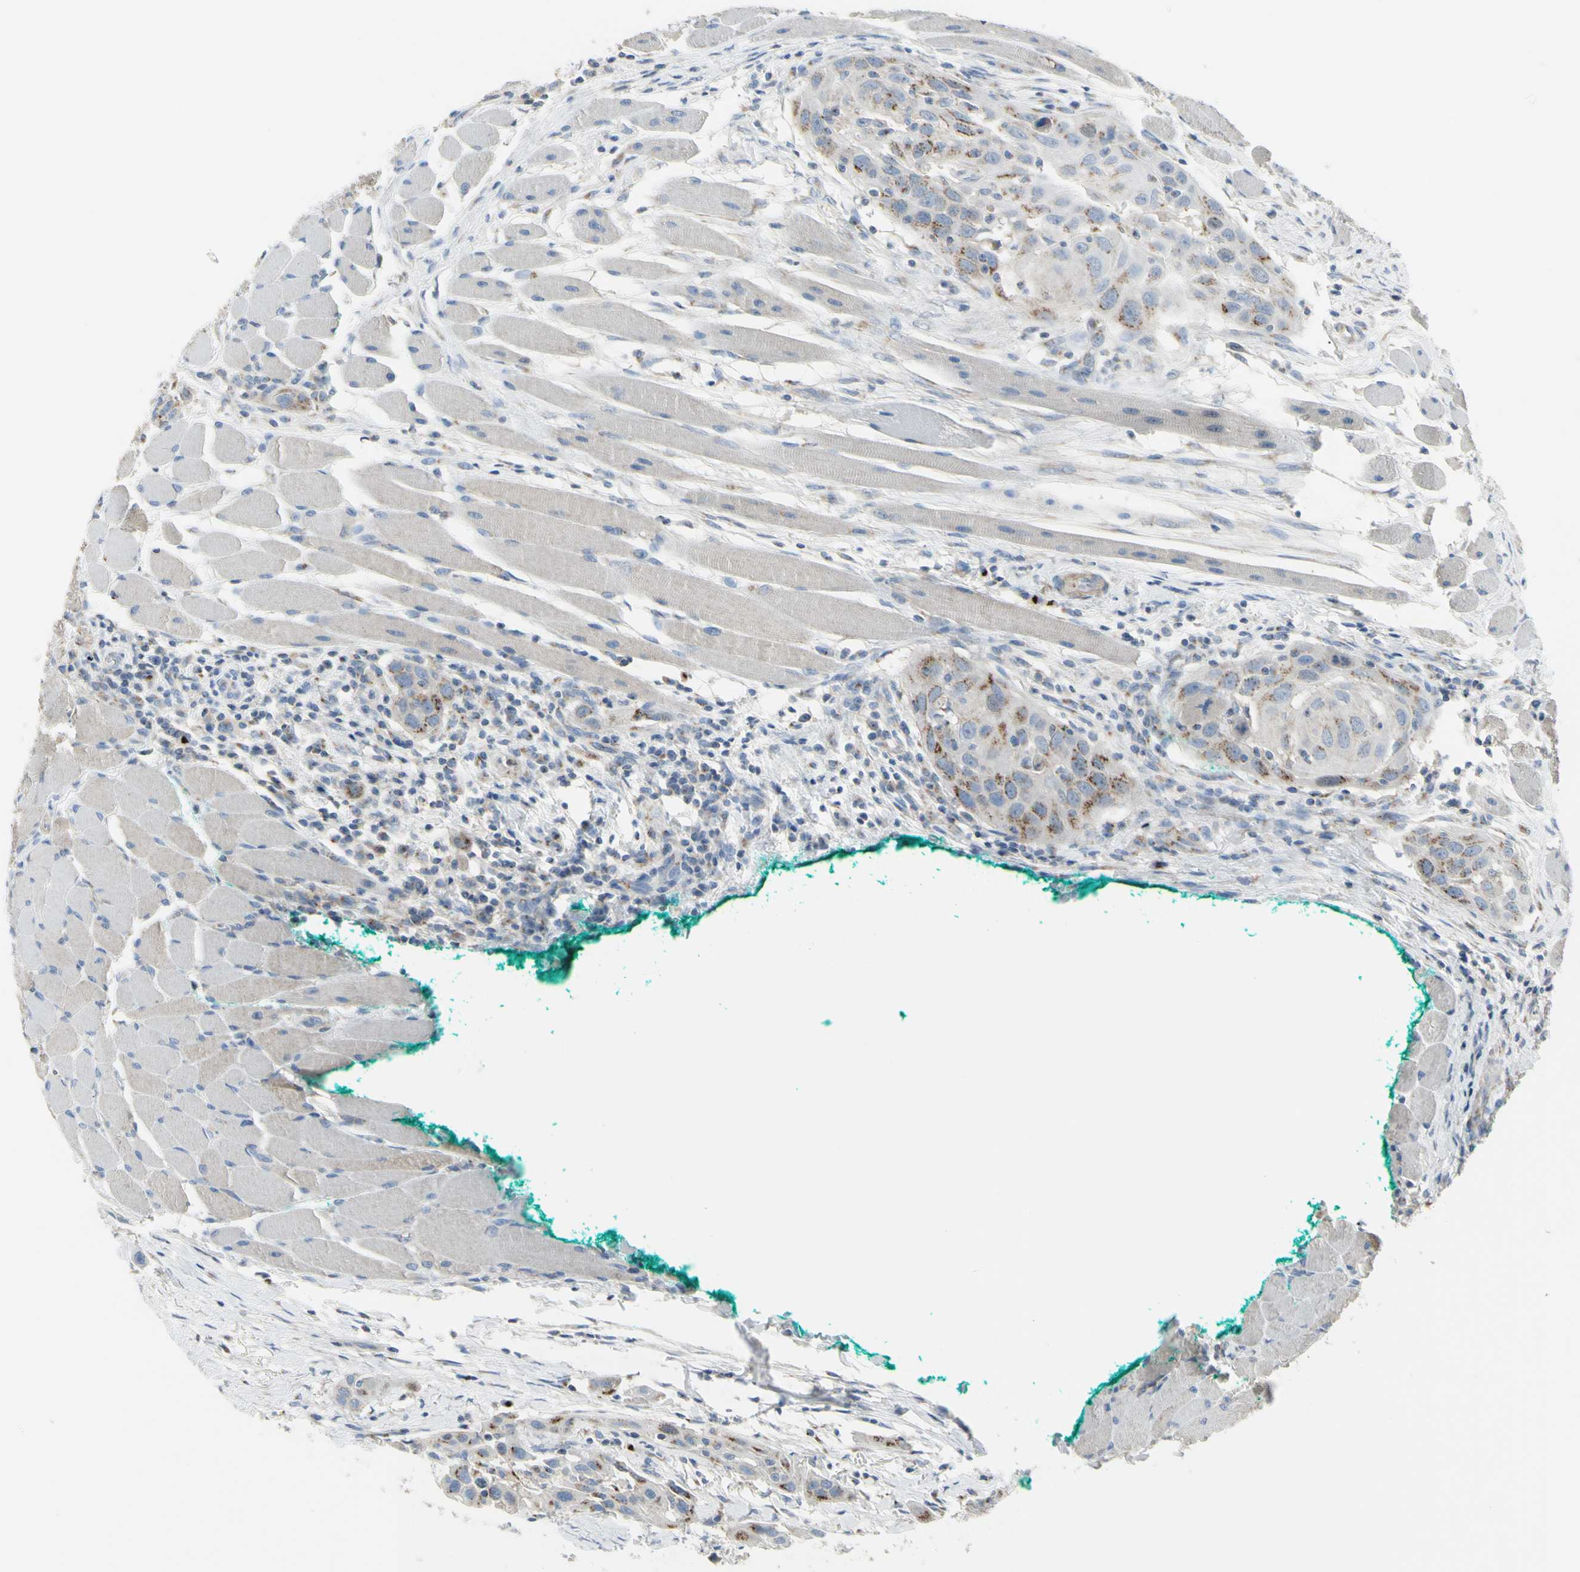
{"staining": {"intensity": "moderate", "quantity": ">75%", "location": "cytoplasmic/membranous"}, "tissue": "head and neck cancer", "cell_type": "Tumor cells", "image_type": "cancer", "snomed": [{"axis": "morphology", "description": "Squamous cell carcinoma, NOS"}, {"axis": "topography", "description": "Oral tissue"}, {"axis": "topography", "description": "Head-Neck"}], "caption": "Tumor cells show moderate cytoplasmic/membranous expression in about >75% of cells in squamous cell carcinoma (head and neck).", "gene": "B4GALT3", "patient": {"sex": "female", "age": 50}}